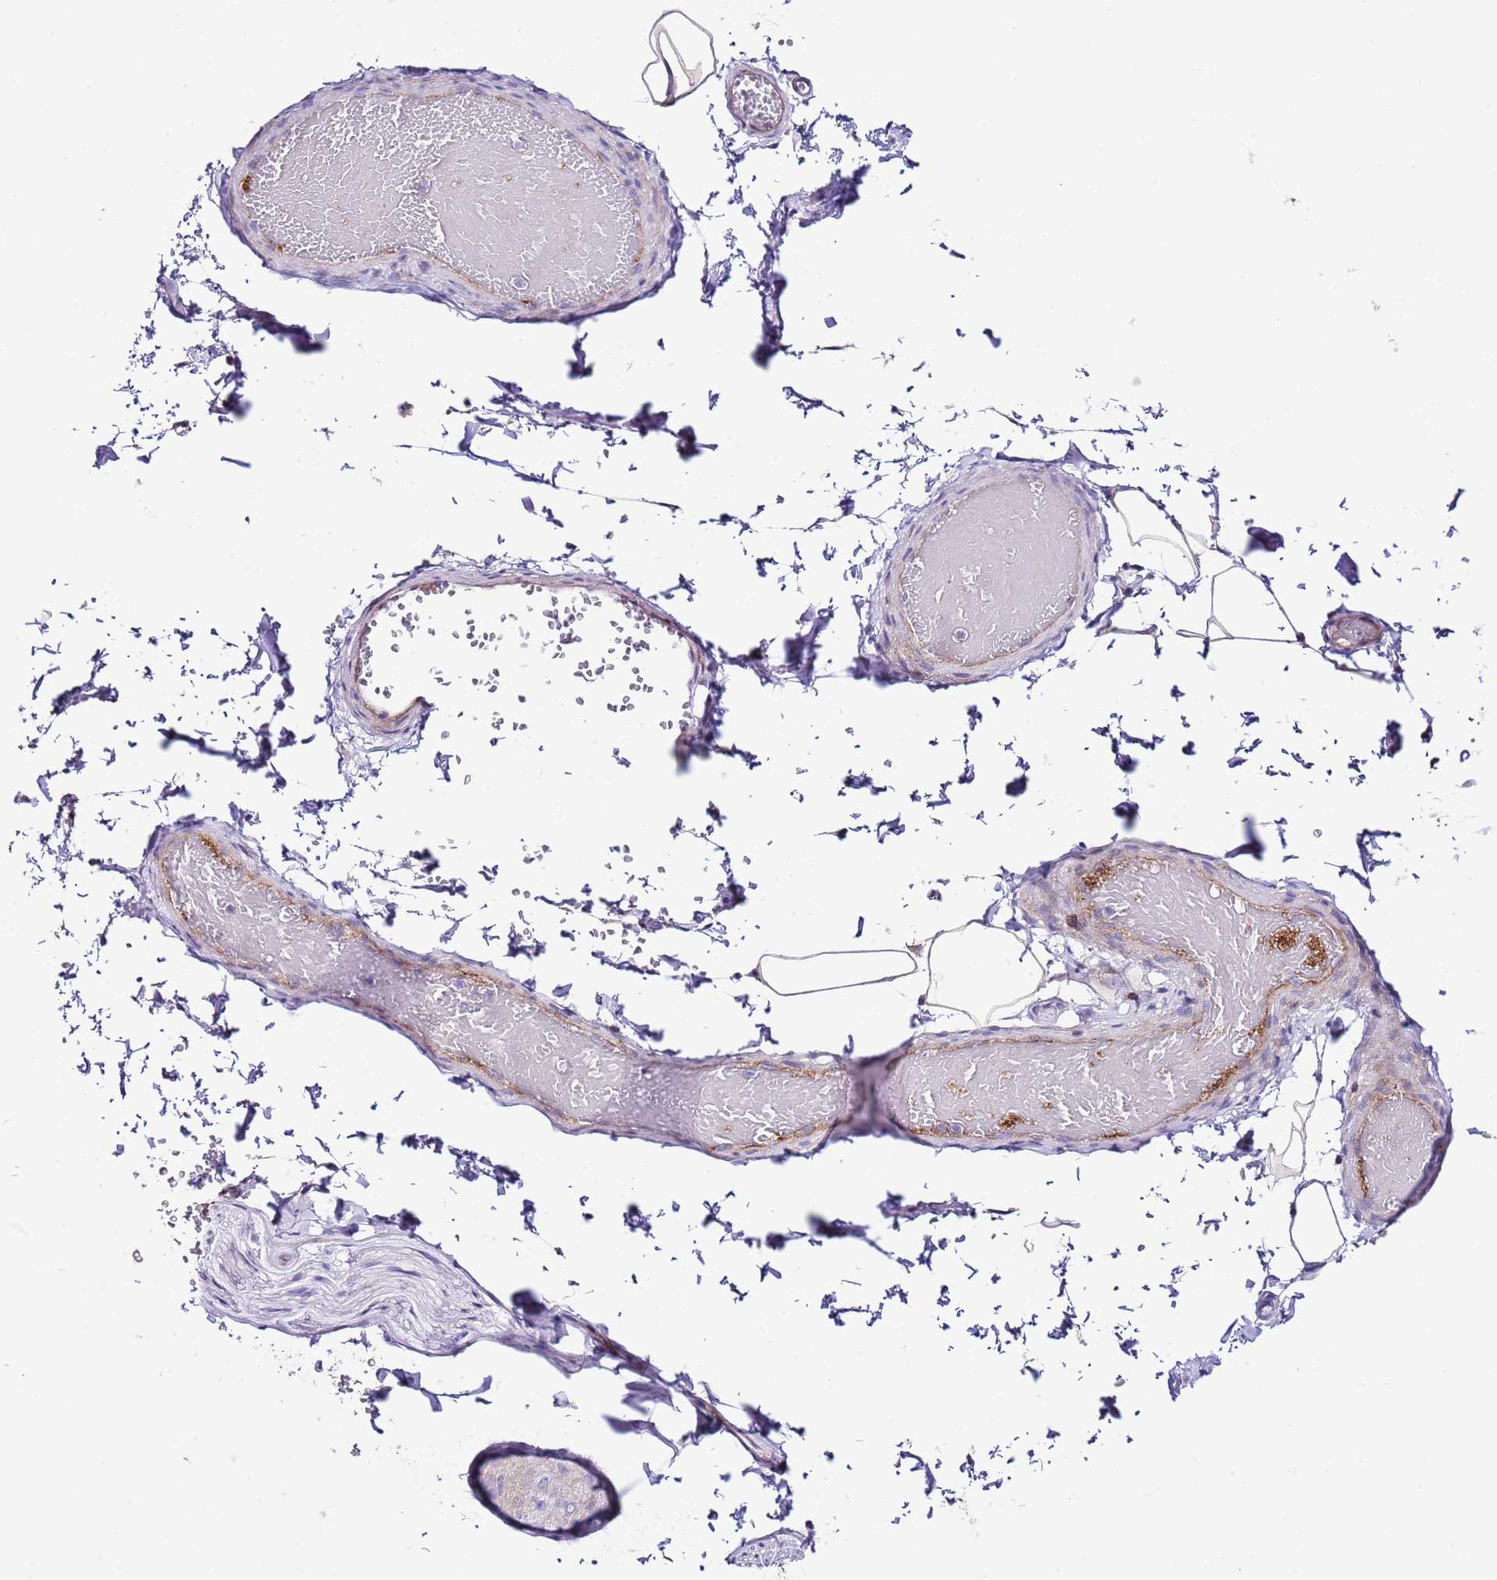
{"staining": {"intensity": "negative", "quantity": "none", "location": "none"}, "tissue": "adipose tissue", "cell_type": "Adipocytes", "image_type": "normal", "snomed": [{"axis": "morphology", "description": "Normal tissue, NOS"}, {"axis": "topography", "description": "Soft tissue"}, {"axis": "topography", "description": "Vascular tissue"}, {"axis": "topography", "description": "Peripheral nerve tissue"}], "caption": "Adipose tissue was stained to show a protein in brown. There is no significant staining in adipocytes. Nuclei are stained in blue.", "gene": "ALDH3A1", "patient": {"sex": "male", "age": 32}}